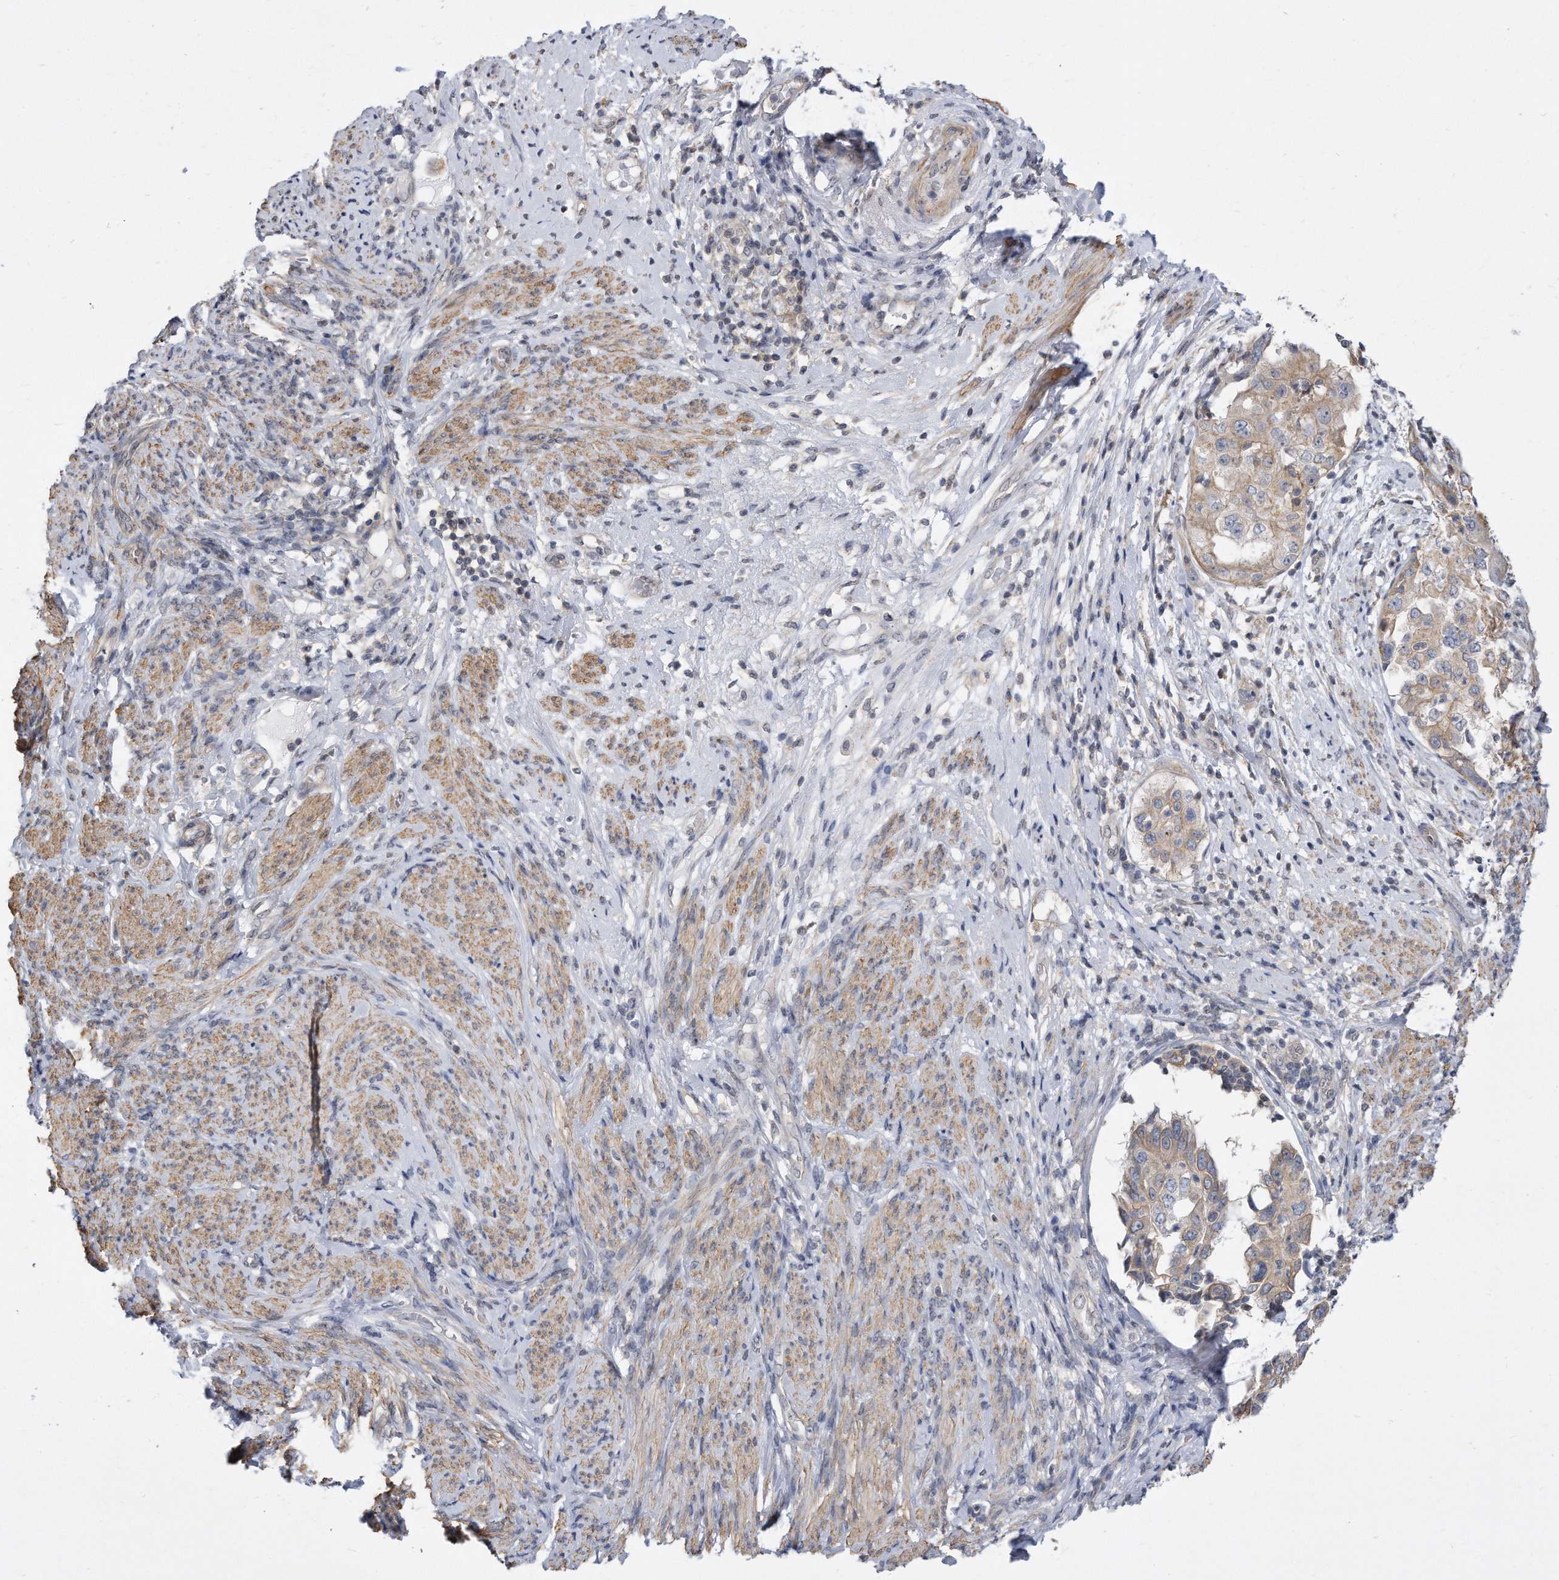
{"staining": {"intensity": "weak", "quantity": "<25%", "location": "cytoplasmic/membranous"}, "tissue": "endometrial cancer", "cell_type": "Tumor cells", "image_type": "cancer", "snomed": [{"axis": "morphology", "description": "Adenocarcinoma, NOS"}, {"axis": "topography", "description": "Endometrium"}], "caption": "There is no significant positivity in tumor cells of endometrial cancer.", "gene": "TCP1", "patient": {"sex": "female", "age": 85}}